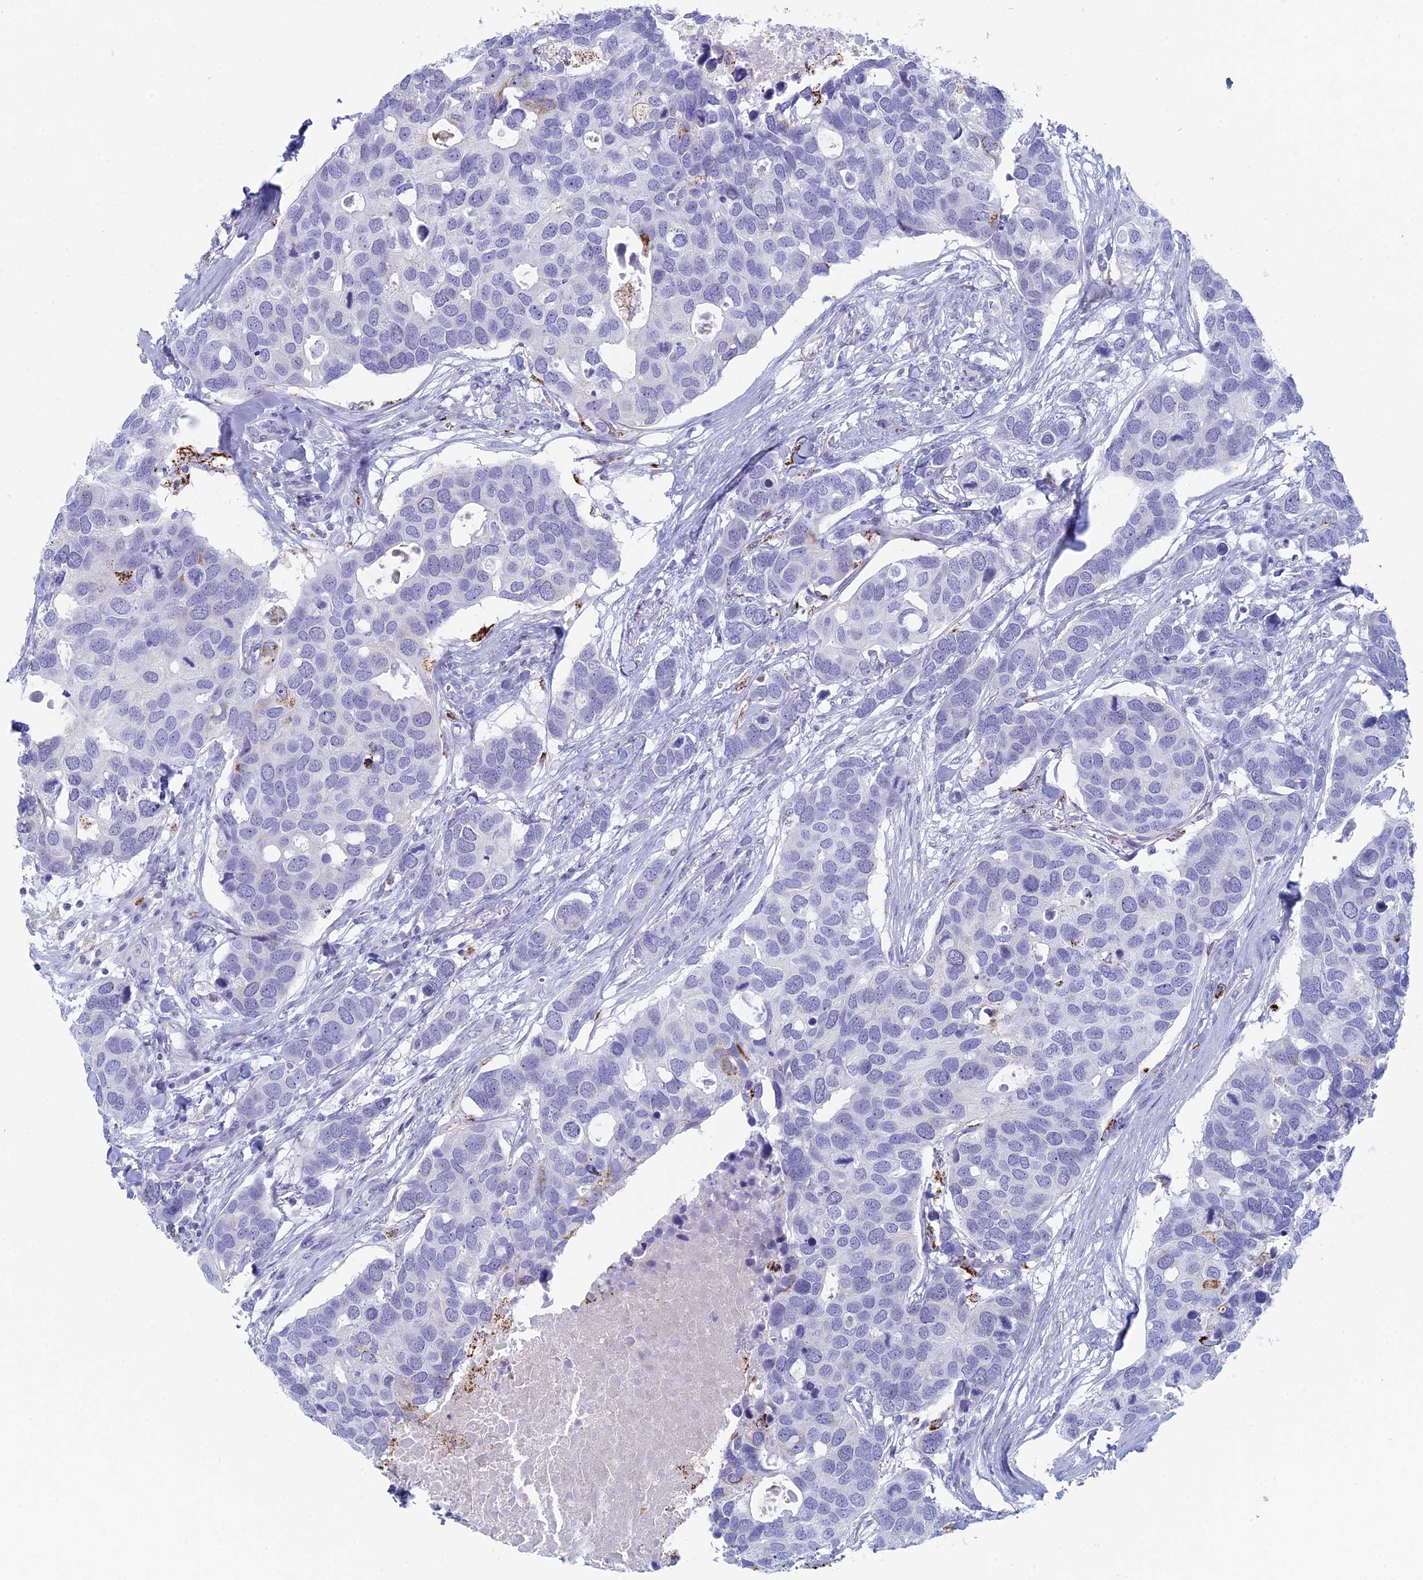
{"staining": {"intensity": "negative", "quantity": "none", "location": "none"}, "tissue": "breast cancer", "cell_type": "Tumor cells", "image_type": "cancer", "snomed": [{"axis": "morphology", "description": "Duct carcinoma"}, {"axis": "topography", "description": "Breast"}], "caption": "A histopathology image of human breast invasive ductal carcinoma is negative for staining in tumor cells.", "gene": "ALMS1", "patient": {"sex": "female", "age": 83}}